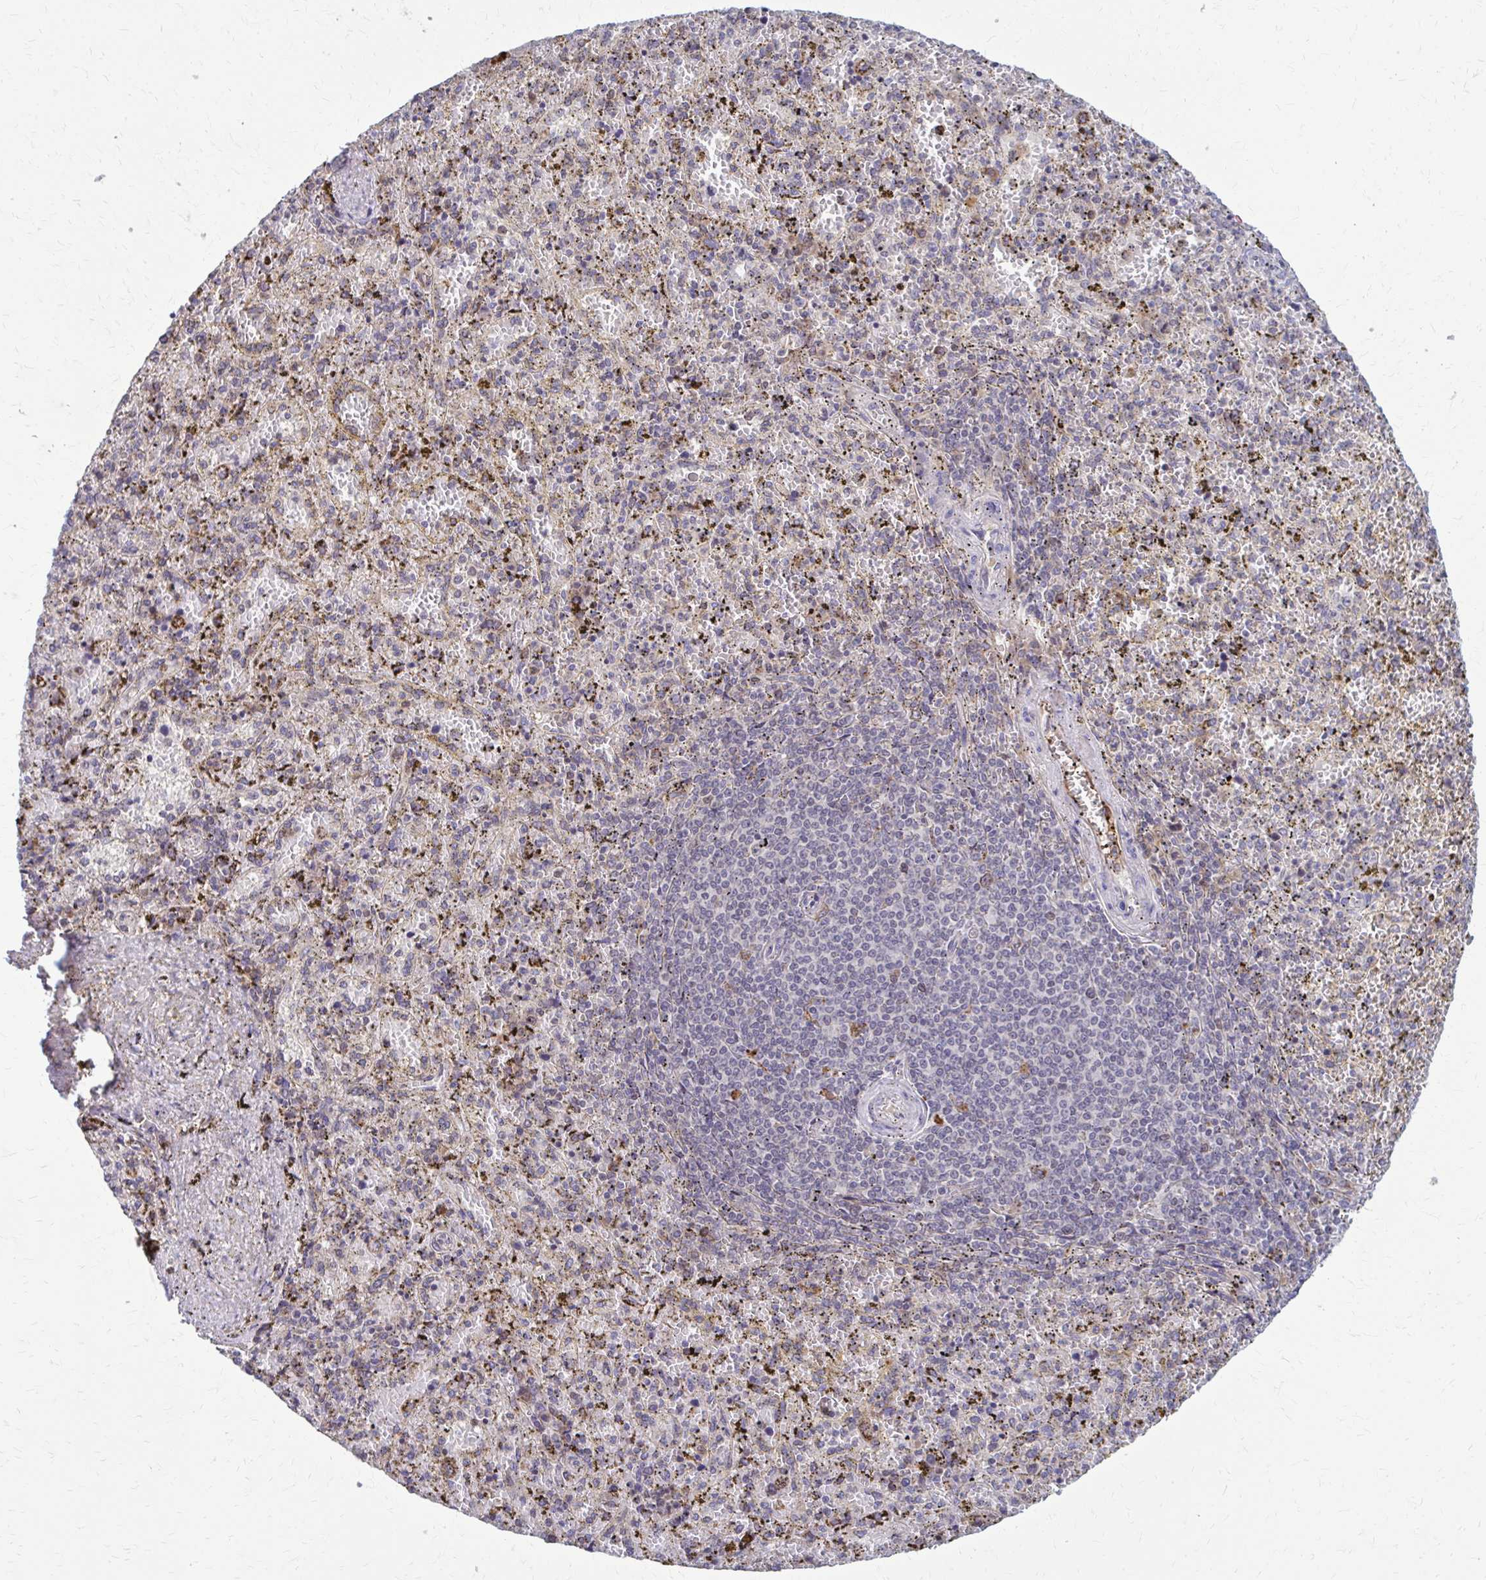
{"staining": {"intensity": "moderate", "quantity": "<25%", "location": "cytoplasmic/membranous"}, "tissue": "spleen", "cell_type": "Cells in red pulp", "image_type": "normal", "snomed": [{"axis": "morphology", "description": "Normal tissue, NOS"}, {"axis": "topography", "description": "Spleen"}], "caption": "Protein expression by IHC exhibits moderate cytoplasmic/membranous expression in about <25% of cells in red pulp in benign spleen.", "gene": "MCRIP2", "patient": {"sex": "female", "age": 50}}